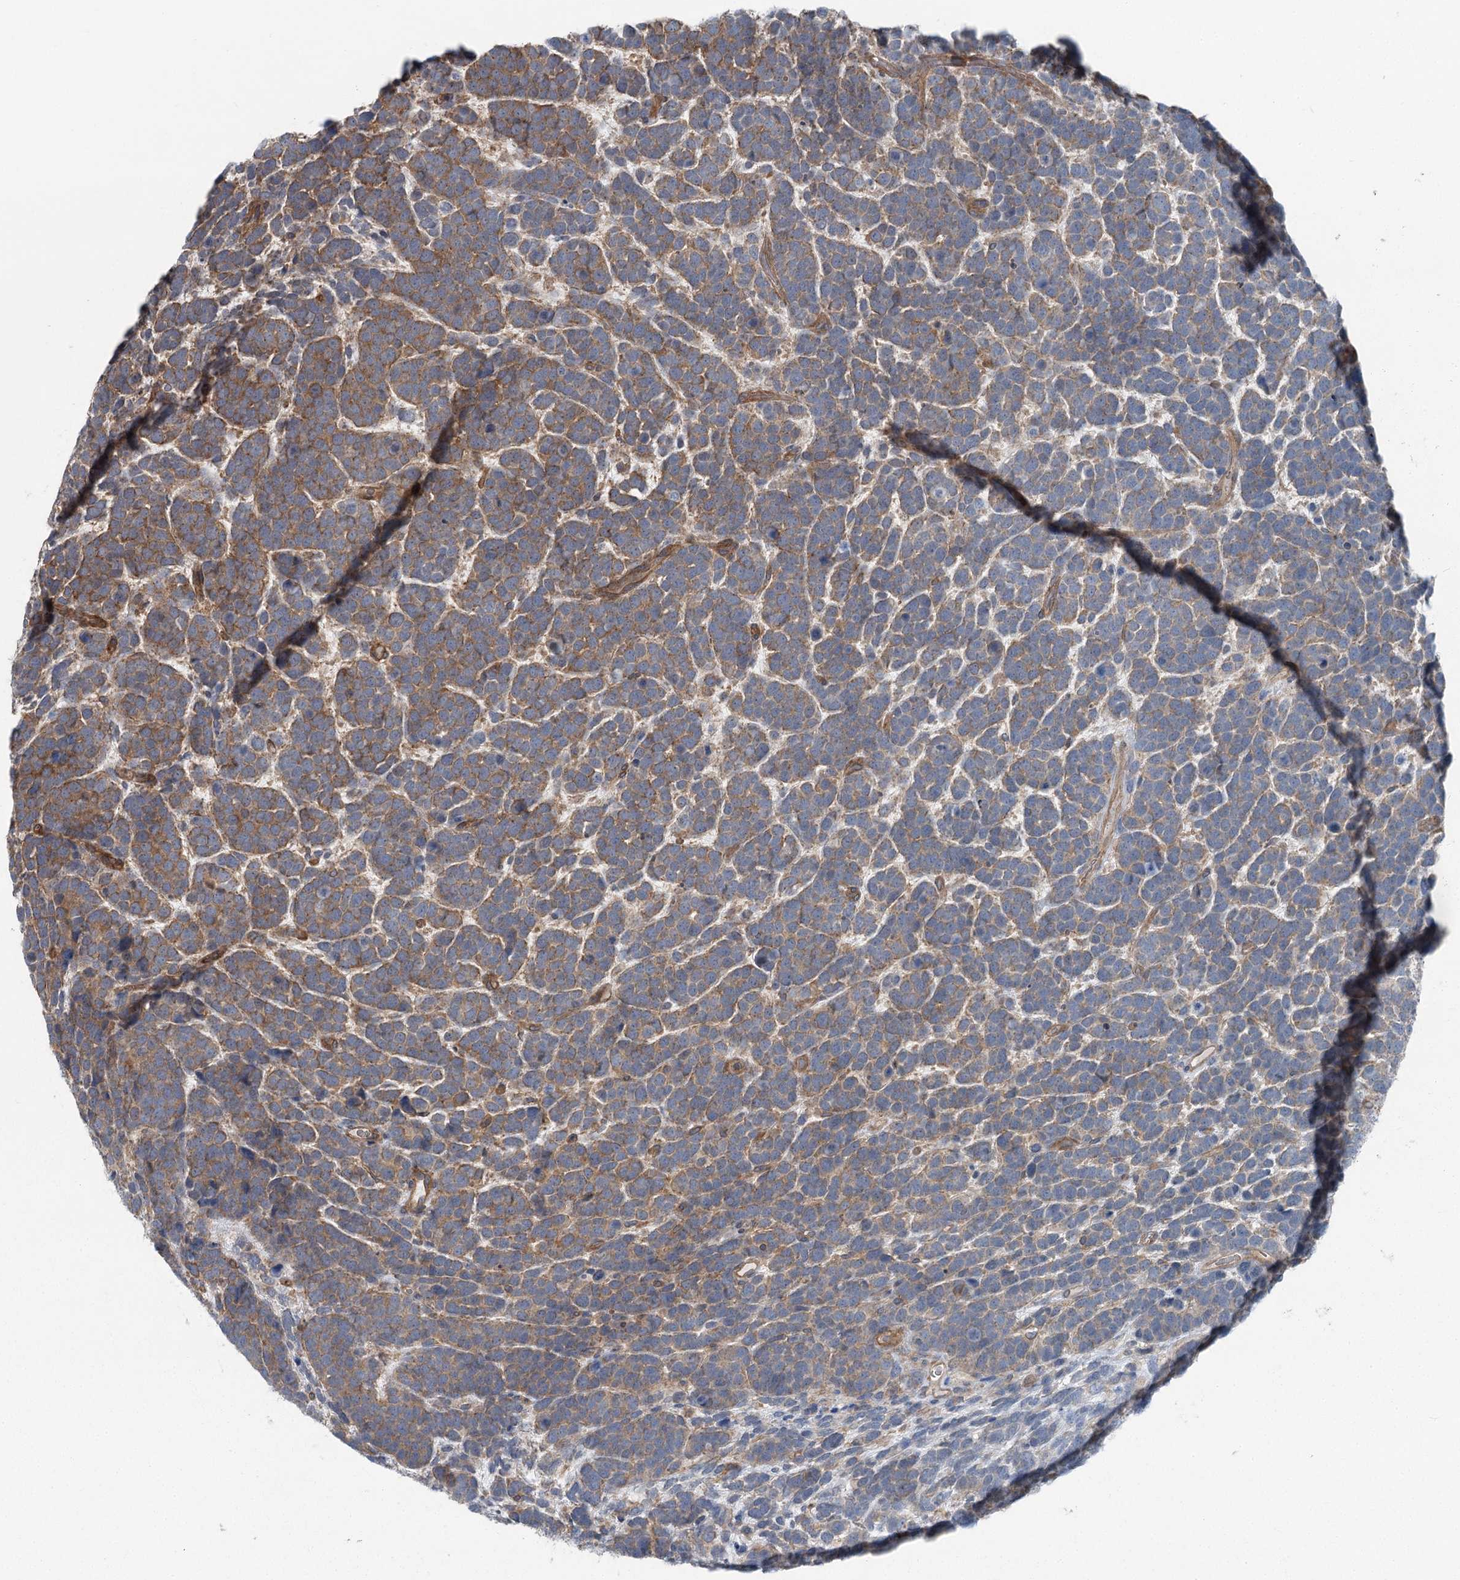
{"staining": {"intensity": "moderate", "quantity": ">75%", "location": "cytoplasmic/membranous"}, "tissue": "urothelial cancer", "cell_type": "Tumor cells", "image_type": "cancer", "snomed": [{"axis": "morphology", "description": "Urothelial carcinoma, High grade"}, {"axis": "topography", "description": "Urinary bladder"}], "caption": "Immunohistochemistry (IHC) (DAB) staining of human high-grade urothelial carcinoma demonstrates moderate cytoplasmic/membranous protein positivity in approximately >75% of tumor cells.", "gene": "IQSEC1", "patient": {"sex": "female", "age": 82}}